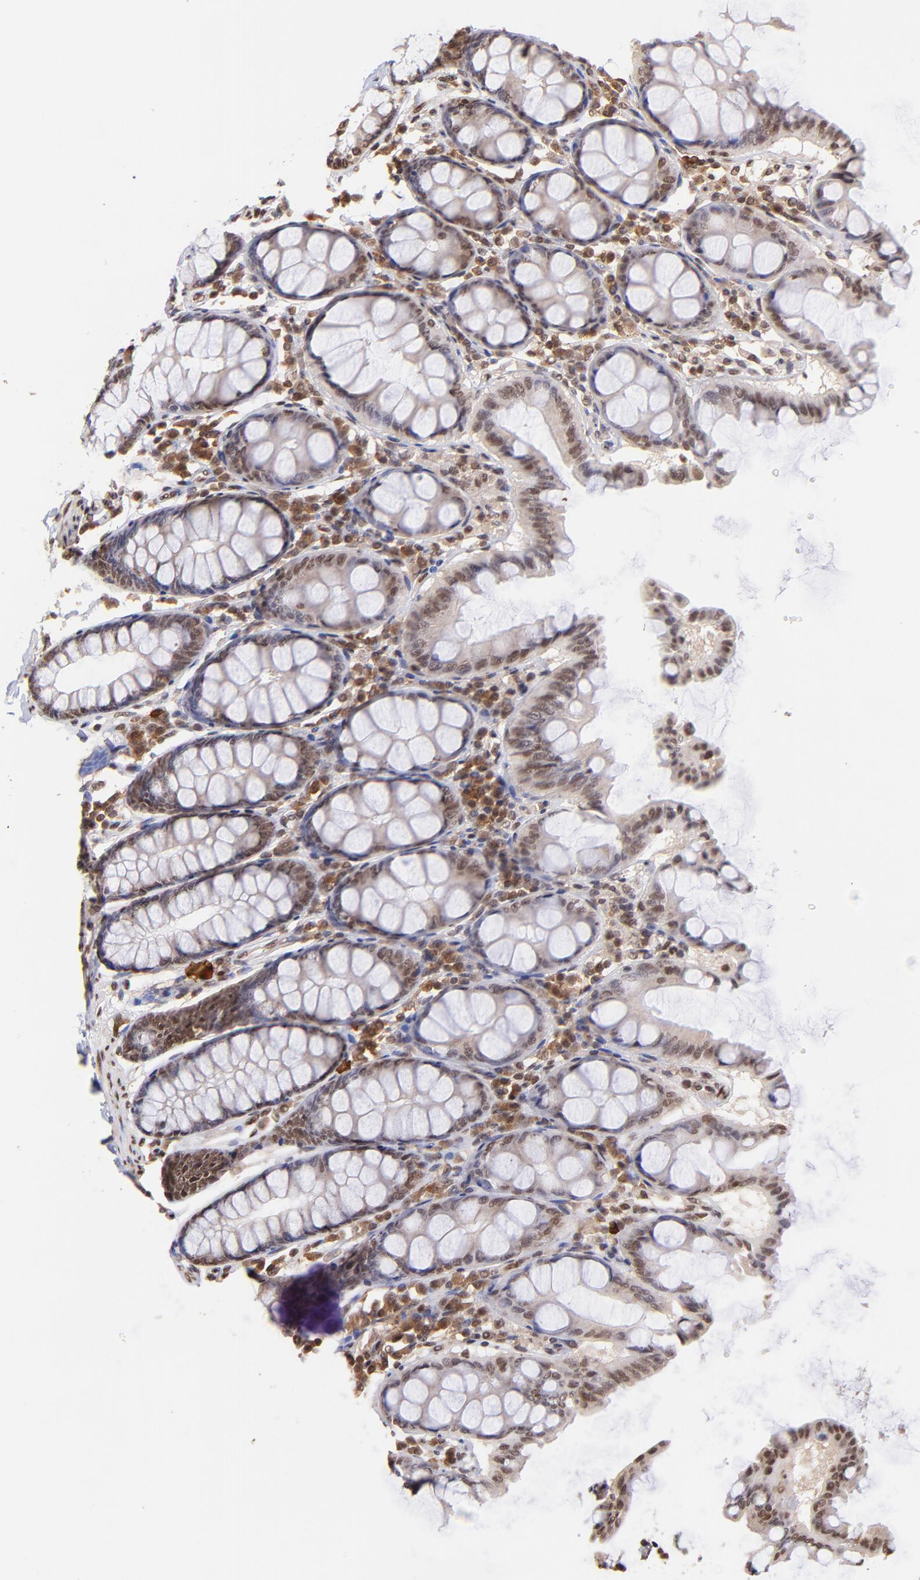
{"staining": {"intensity": "strong", "quantity": ">75%", "location": "nuclear"}, "tissue": "colon", "cell_type": "Endothelial cells", "image_type": "normal", "snomed": [{"axis": "morphology", "description": "Normal tissue, NOS"}, {"axis": "topography", "description": "Colon"}], "caption": "A brown stain labels strong nuclear positivity of a protein in endothelial cells of normal human colon. Nuclei are stained in blue.", "gene": "WDR25", "patient": {"sex": "female", "age": 61}}